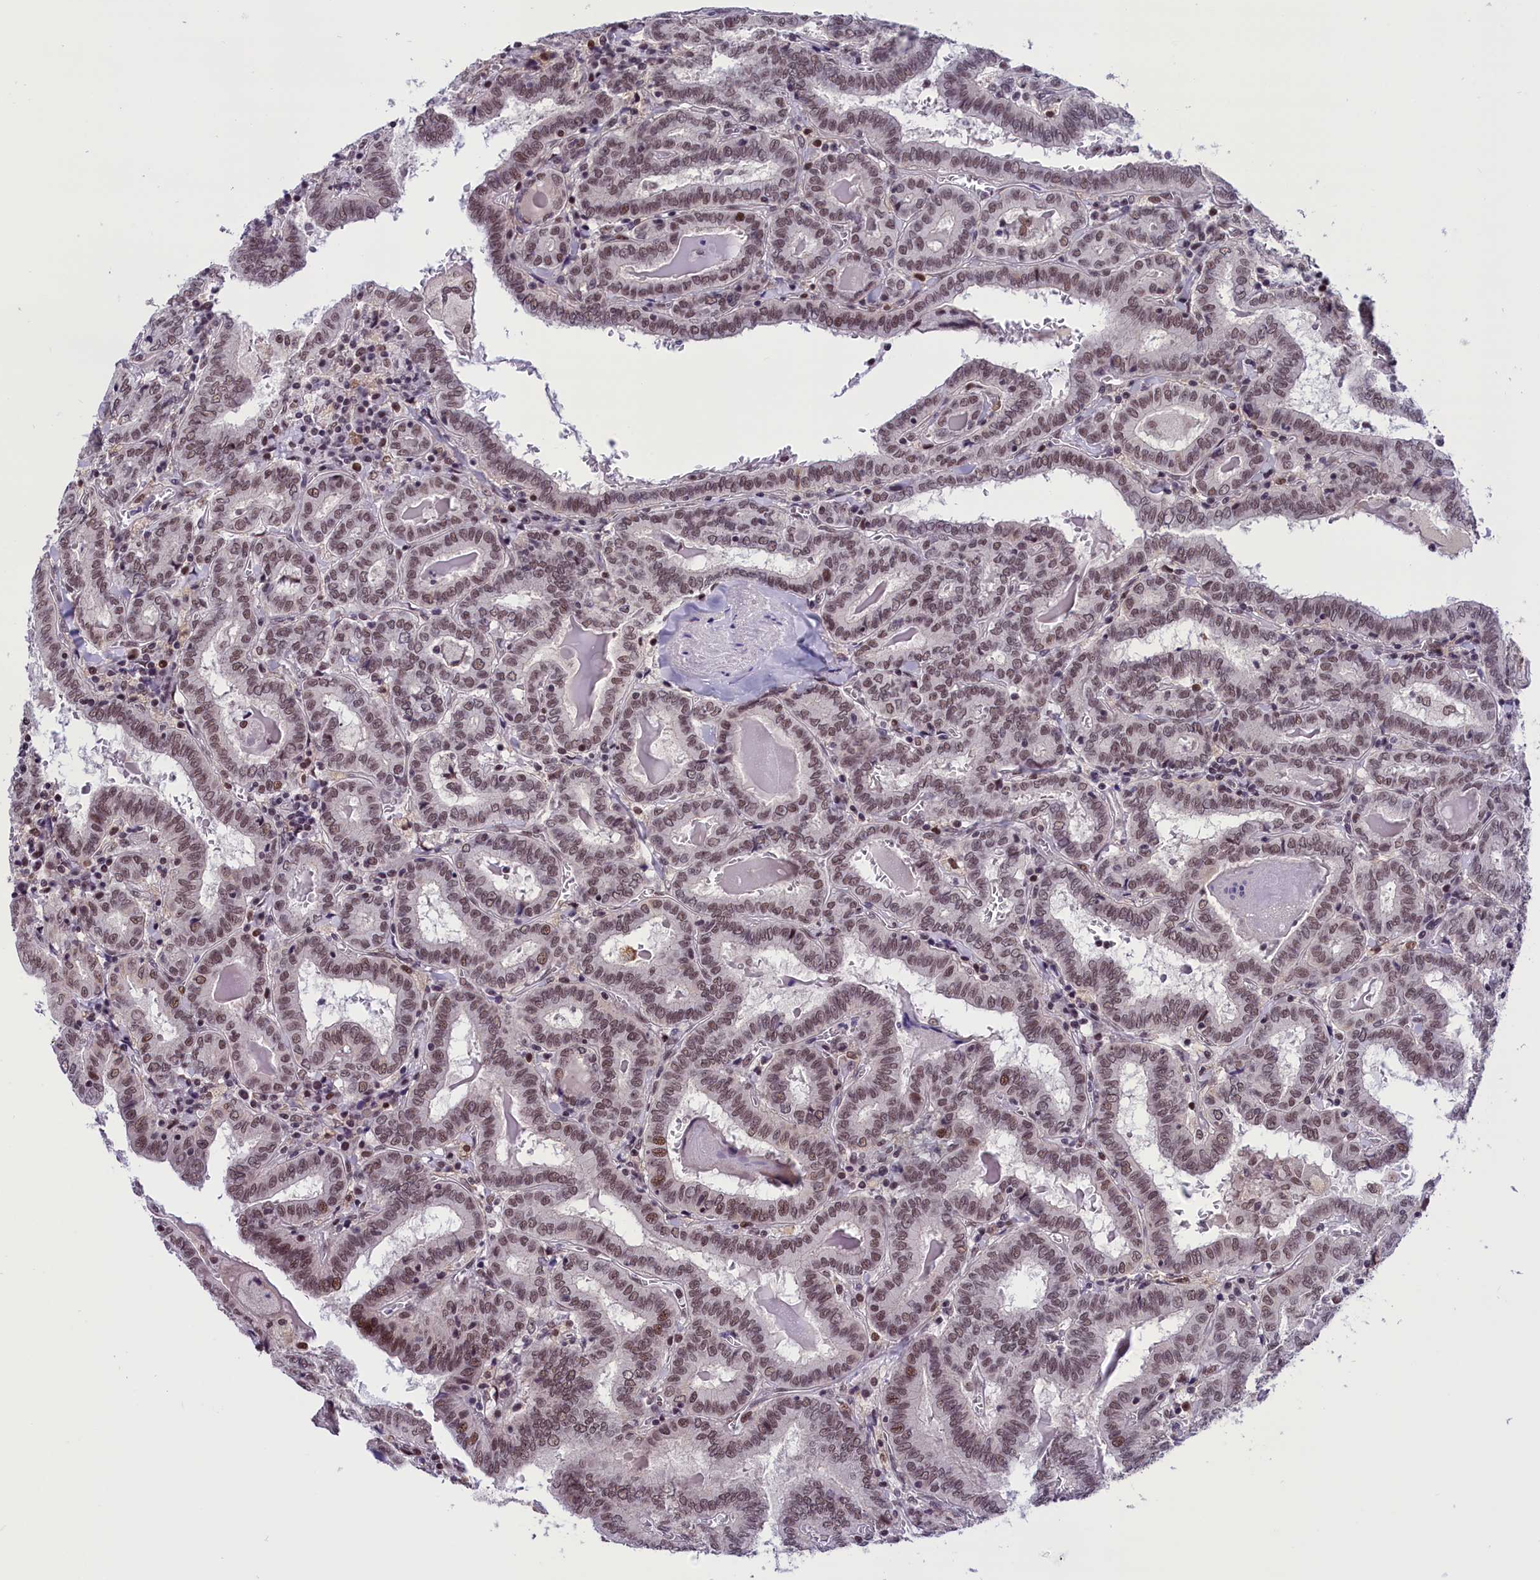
{"staining": {"intensity": "moderate", "quantity": ">75%", "location": "nuclear"}, "tissue": "thyroid cancer", "cell_type": "Tumor cells", "image_type": "cancer", "snomed": [{"axis": "morphology", "description": "Papillary adenocarcinoma, NOS"}, {"axis": "topography", "description": "Thyroid gland"}], "caption": "Brown immunohistochemical staining in human thyroid cancer shows moderate nuclear positivity in about >75% of tumor cells. The protein of interest is stained brown, and the nuclei are stained in blue (DAB (3,3'-diaminobenzidine) IHC with brightfield microscopy, high magnification).", "gene": "CDYL2", "patient": {"sex": "female", "age": 72}}